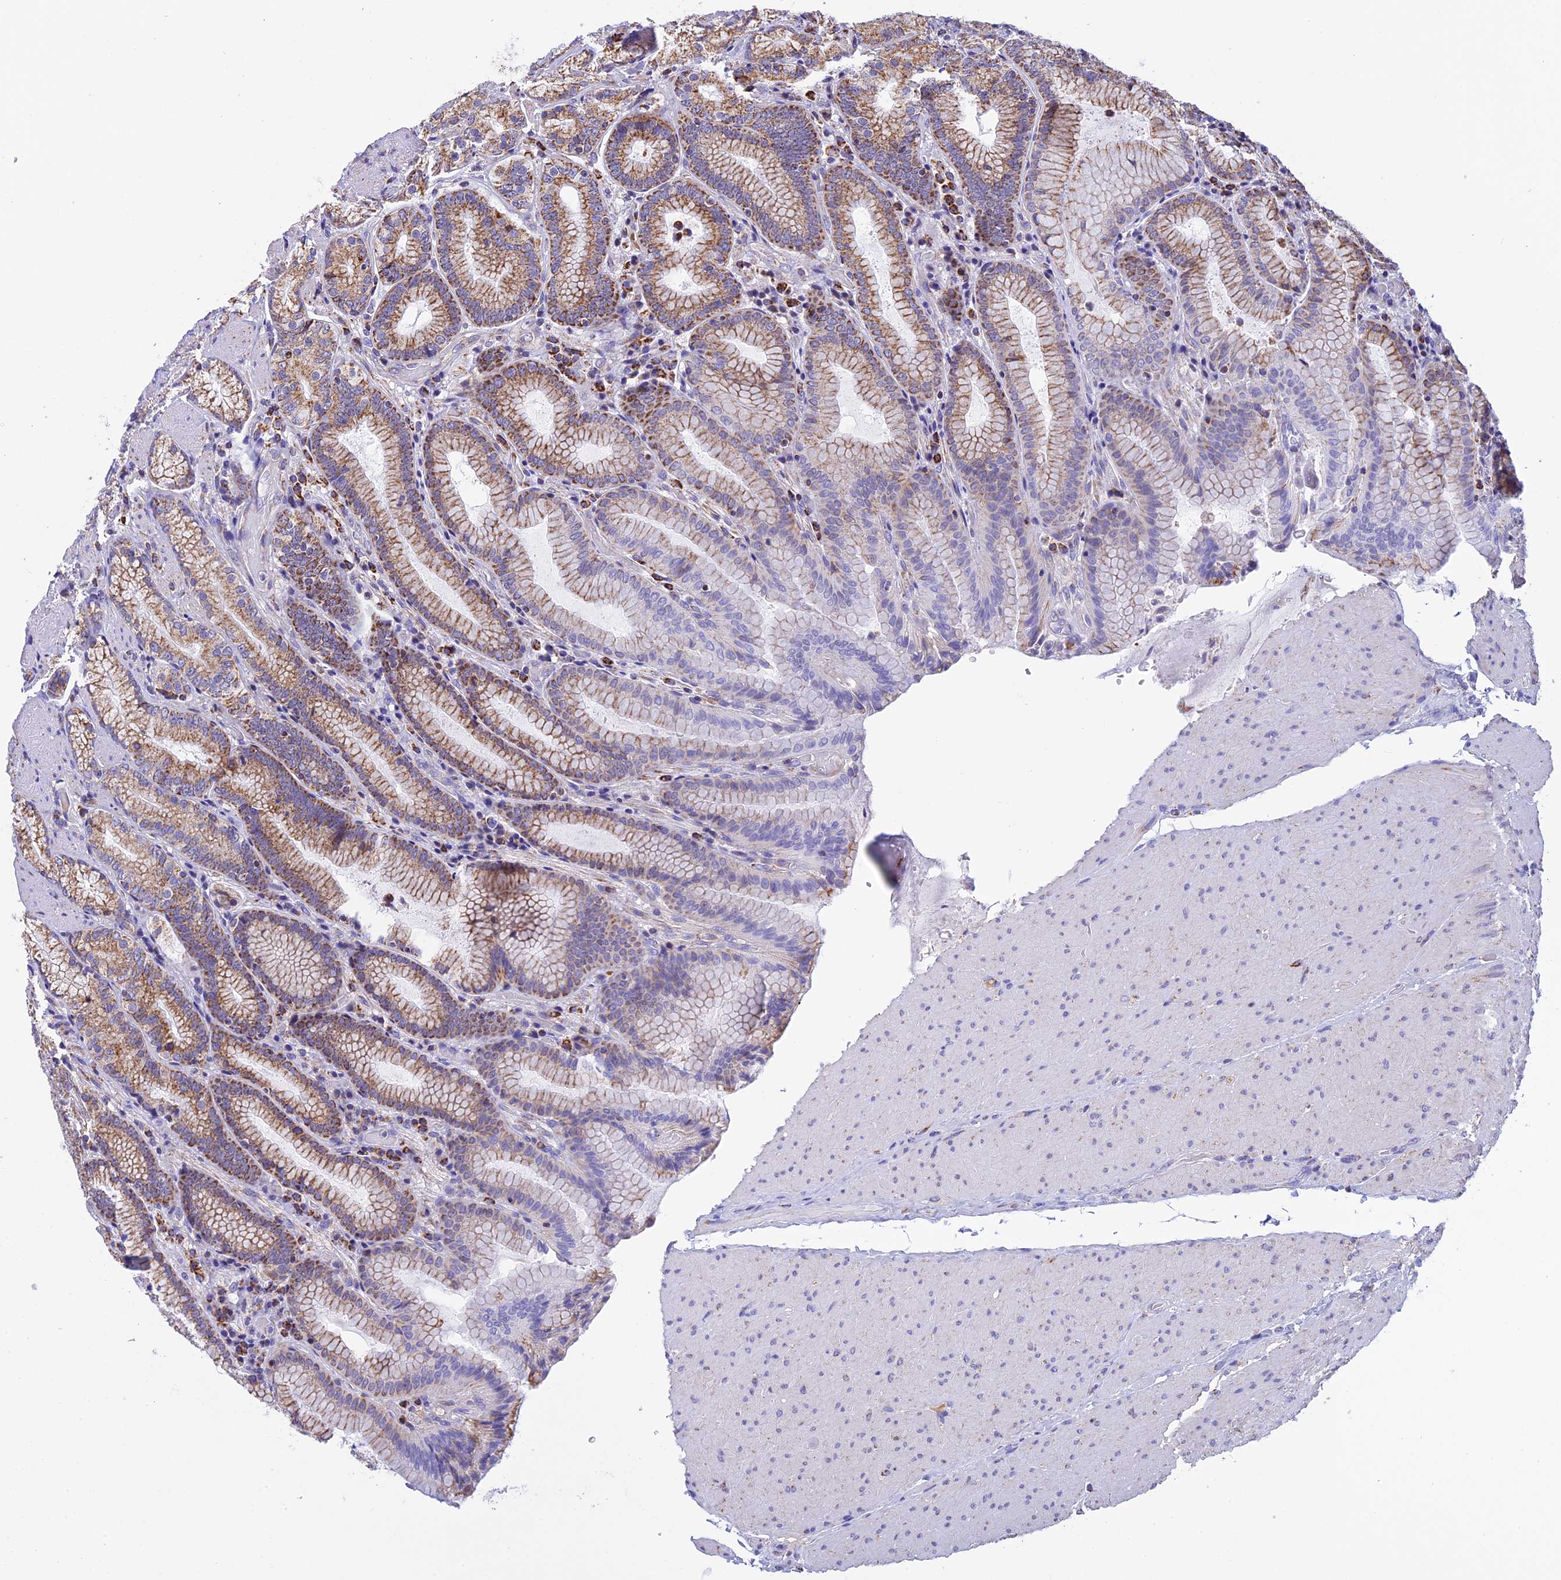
{"staining": {"intensity": "strong", "quantity": "25%-75%", "location": "cytoplasmic/membranous"}, "tissue": "stomach", "cell_type": "Glandular cells", "image_type": "normal", "snomed": [{"axis": "morphology", "description": "Normal tissue, NOS"}, {"axis": "topography", "description": "Stomach, upper"}, {"axis": "topography", "description": "Stomach, lower"}], "caption": "Stomach stained with immunohistochemistry reveals strong cytoplasmic/membranous positivity in approximately 25%-75% of glandular cells. Using DAB (brown) and hematoxylin (blue) stains, captured at high magnification using brightfield microscopy.", "gene": "KCNG1", "patient": {"sex": "female", "age": 76}}